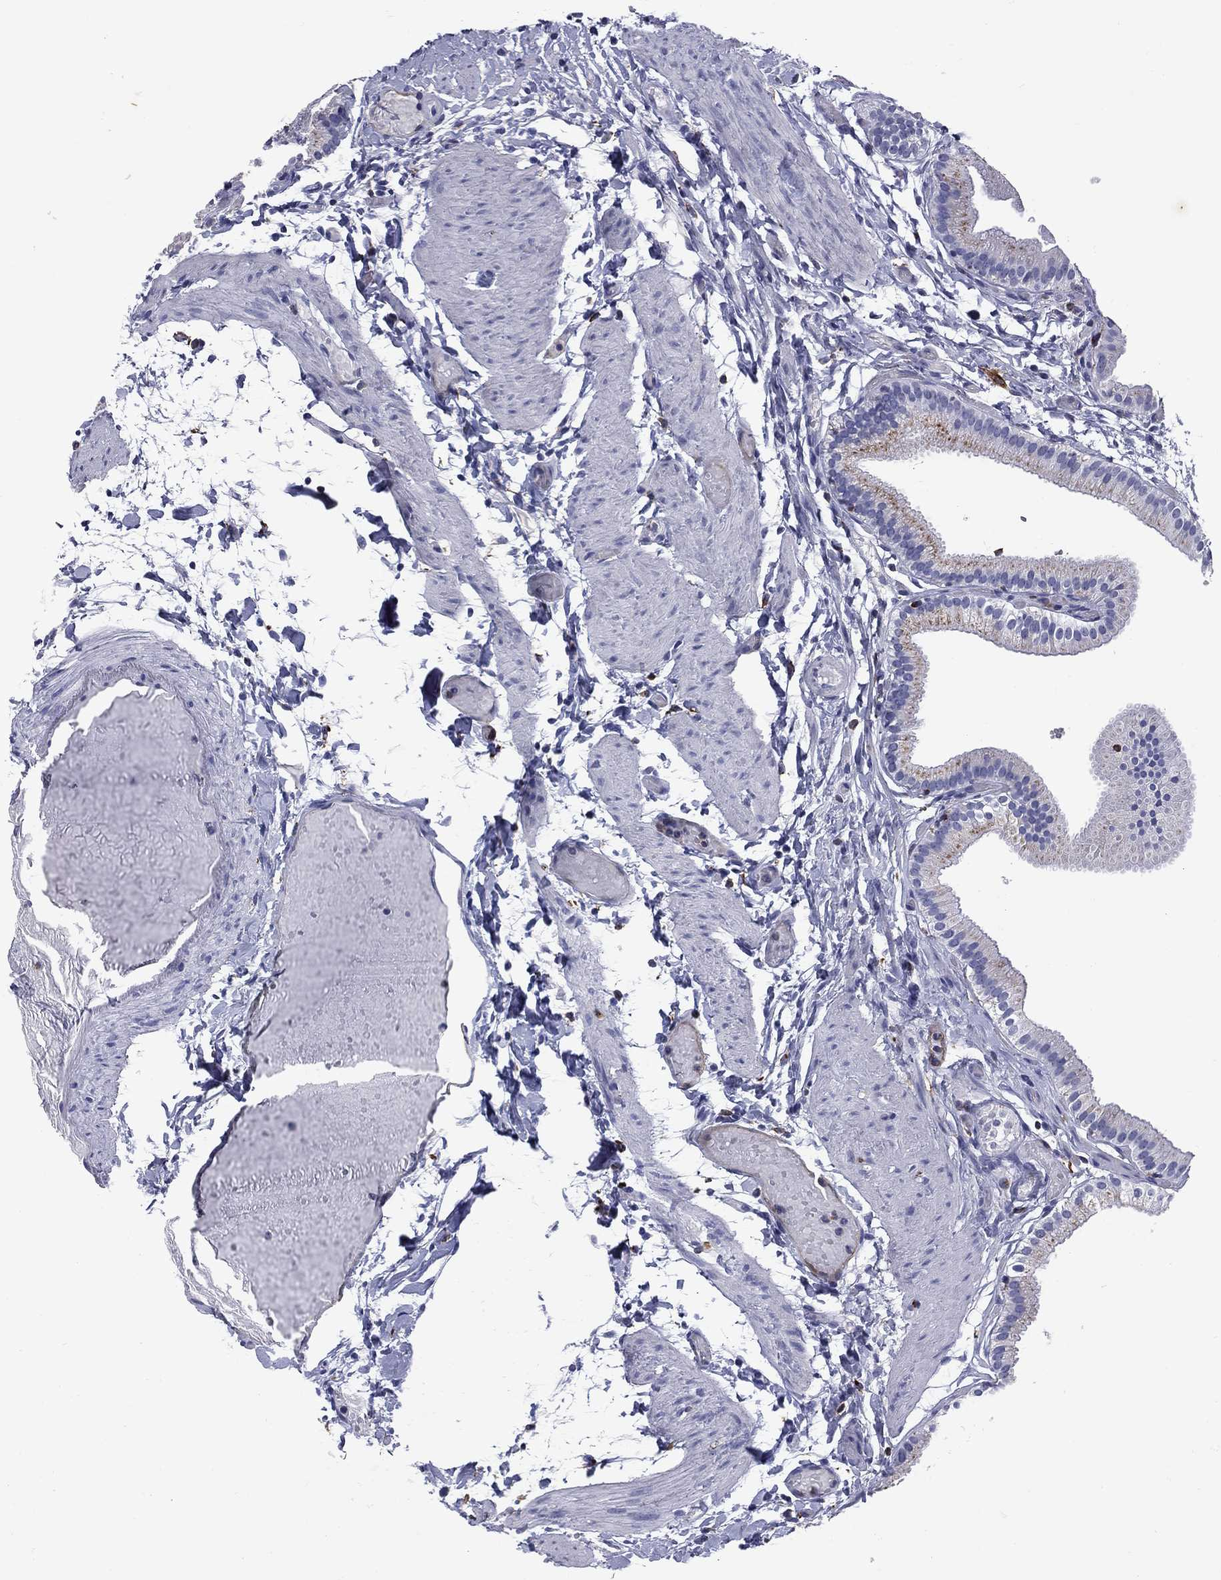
{"staining": {"intensity": "negative", "quantity": "none", "location": "none"}, "tissue": "gallbladder", "cell_type": "Glandular cells", "image_type": "normal", "snomed": [{"axis": "morphology", "description": "Normal tissue, NOS"}, {"axis": "topography", "description": "Gallbladder"}, {"axis": "topography", "description": "Peripheral nerve tissue"}], "caption": "DAB (3,3'-diaminobenzidine) immunohistochemical staining of normal gallbladder exhibits no significant staining in glandular cells.", "gene": "MADCAM1", "patient": {"sex": "female", "age": 45}}